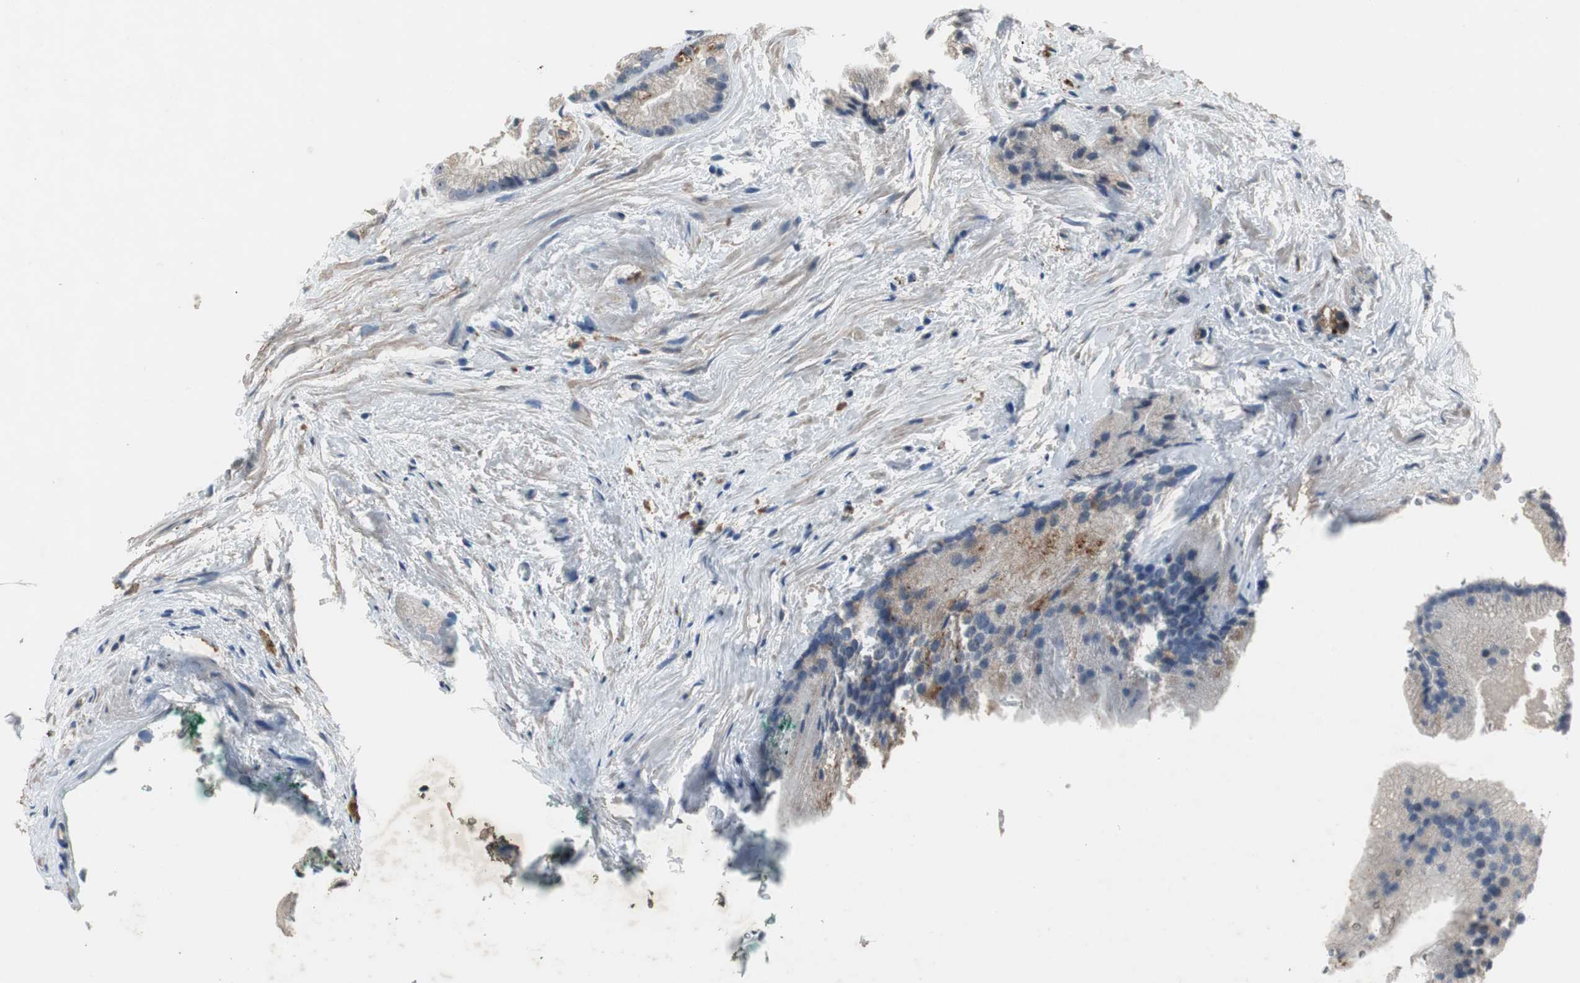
{"staining": {"intensity": "moderate", "quantity": "25%-75%", "location": "cytoplasmic/membranous"}, "tissue": "prostate cancer", "cell_type": "Tumor cells", "image_type": "cancer", "snomed": [{"axis": "morphology", "description": "Adenocarcinoma, Low grade"}, {"axis": "topography", "description": "Prostate"}], "caption": "Moderate cytoplasmic/membranous protein staining is seen in about 25%-75% of tumor cells in adenocarcinoma (low-grade) (prostate). (Brightfield microscopy of DAB IHC at high magnification).", "gene": "PCYT1B", "patient": {"sex": "male", "age": 69}}